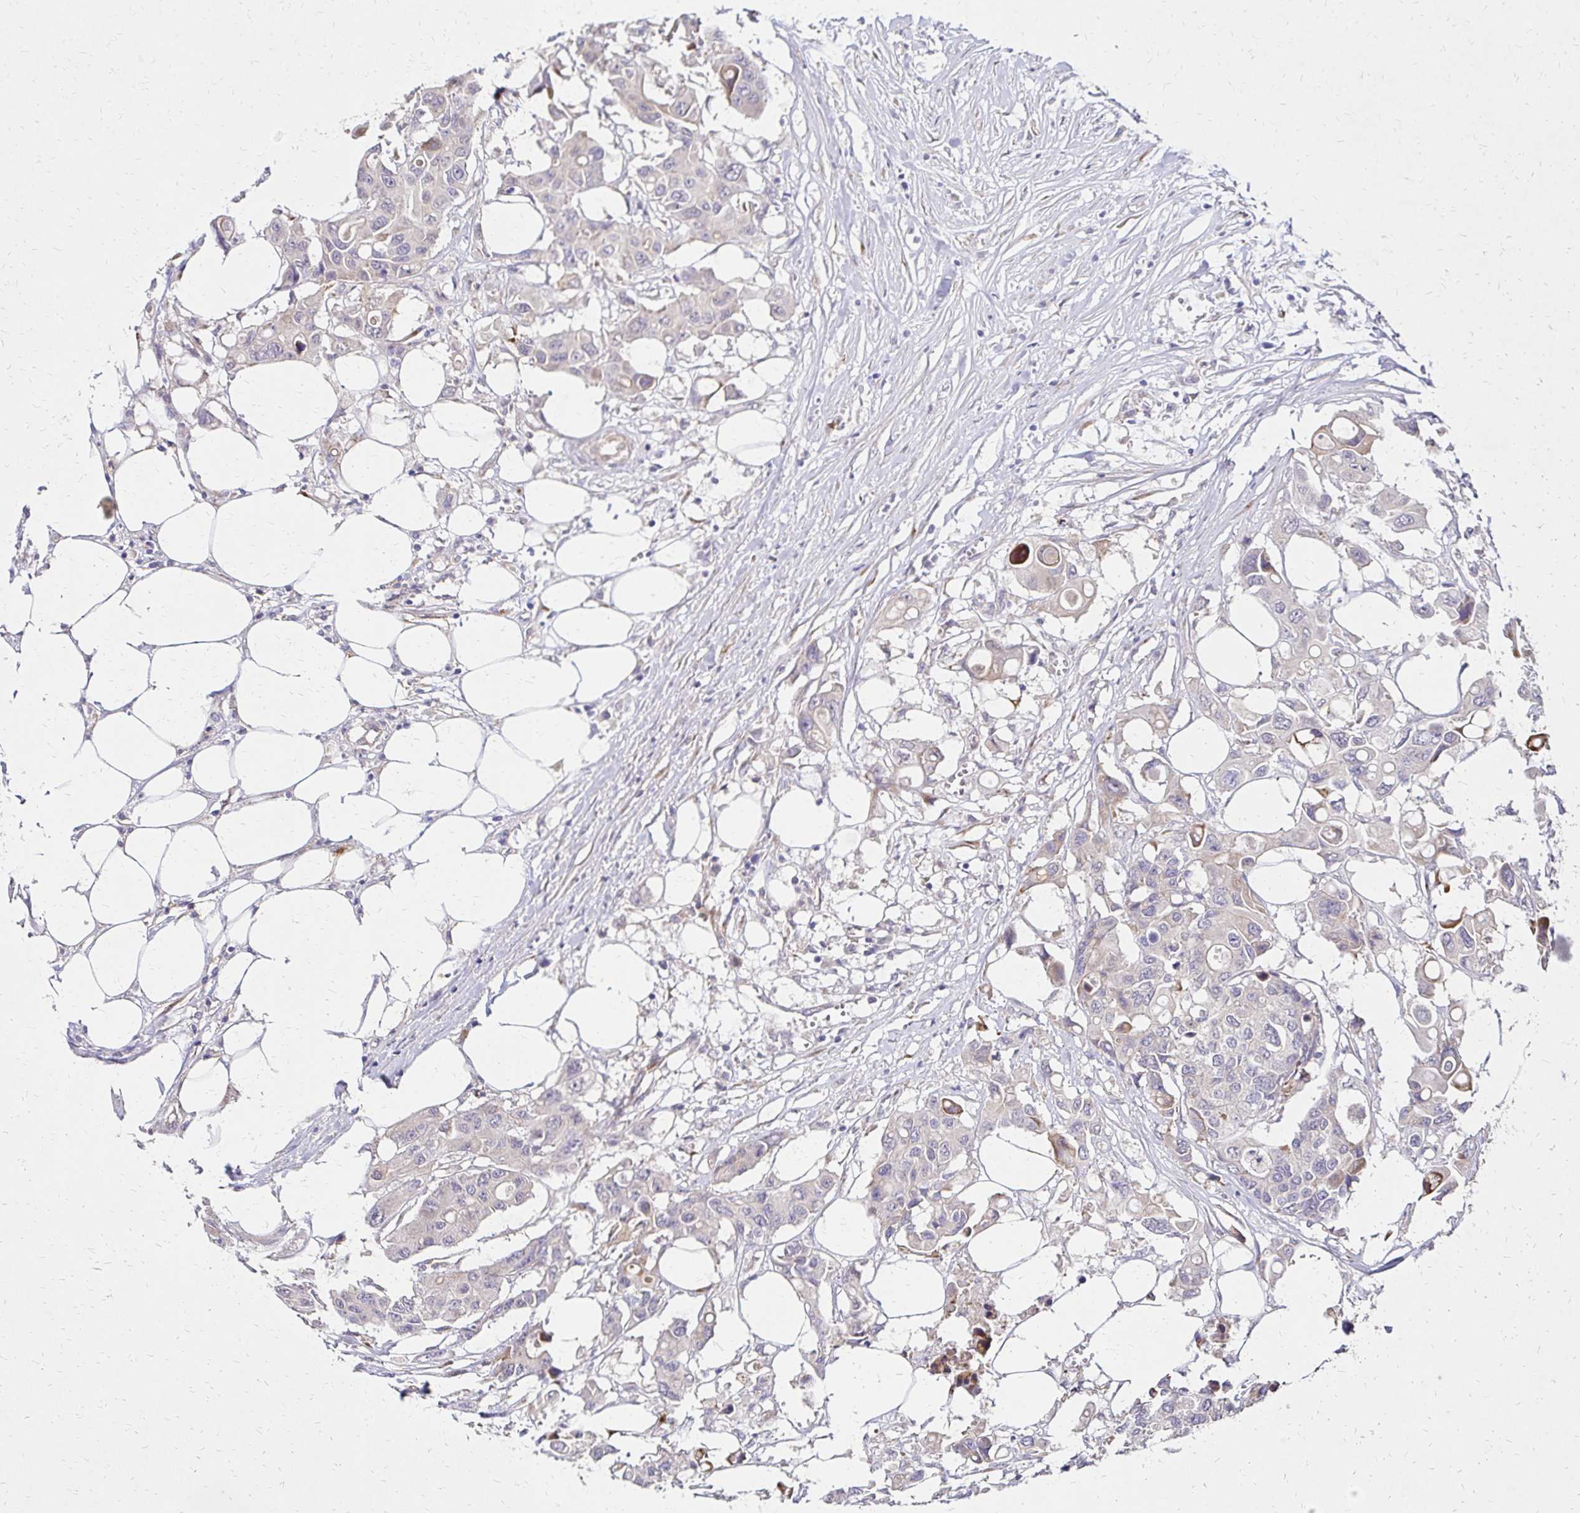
{"staining": {"intensity": "negative", "quantity": "none", "location": "none"}, "tissue": "colorectal cancer", "cell_type": "Tumor cells", "image_type": "cancer", "snomed": [{"axis": "morphology", "description": "Adenocarcinoma, NOS"}, {"axis": "topography", "description": "Colon"}], "caption": "DAB (3,3'-diaminobenzidine) immunohistochemical staining of human adenocarcinoma (colorectal) shows no significant positivity in tumor cells. (DAB (3,3'-diaminobenzidine) immunohistochemistry with hematoxylin counter stain).", "gene": "PRIMA1", "patient": {"sex": "male", "age": 77}}